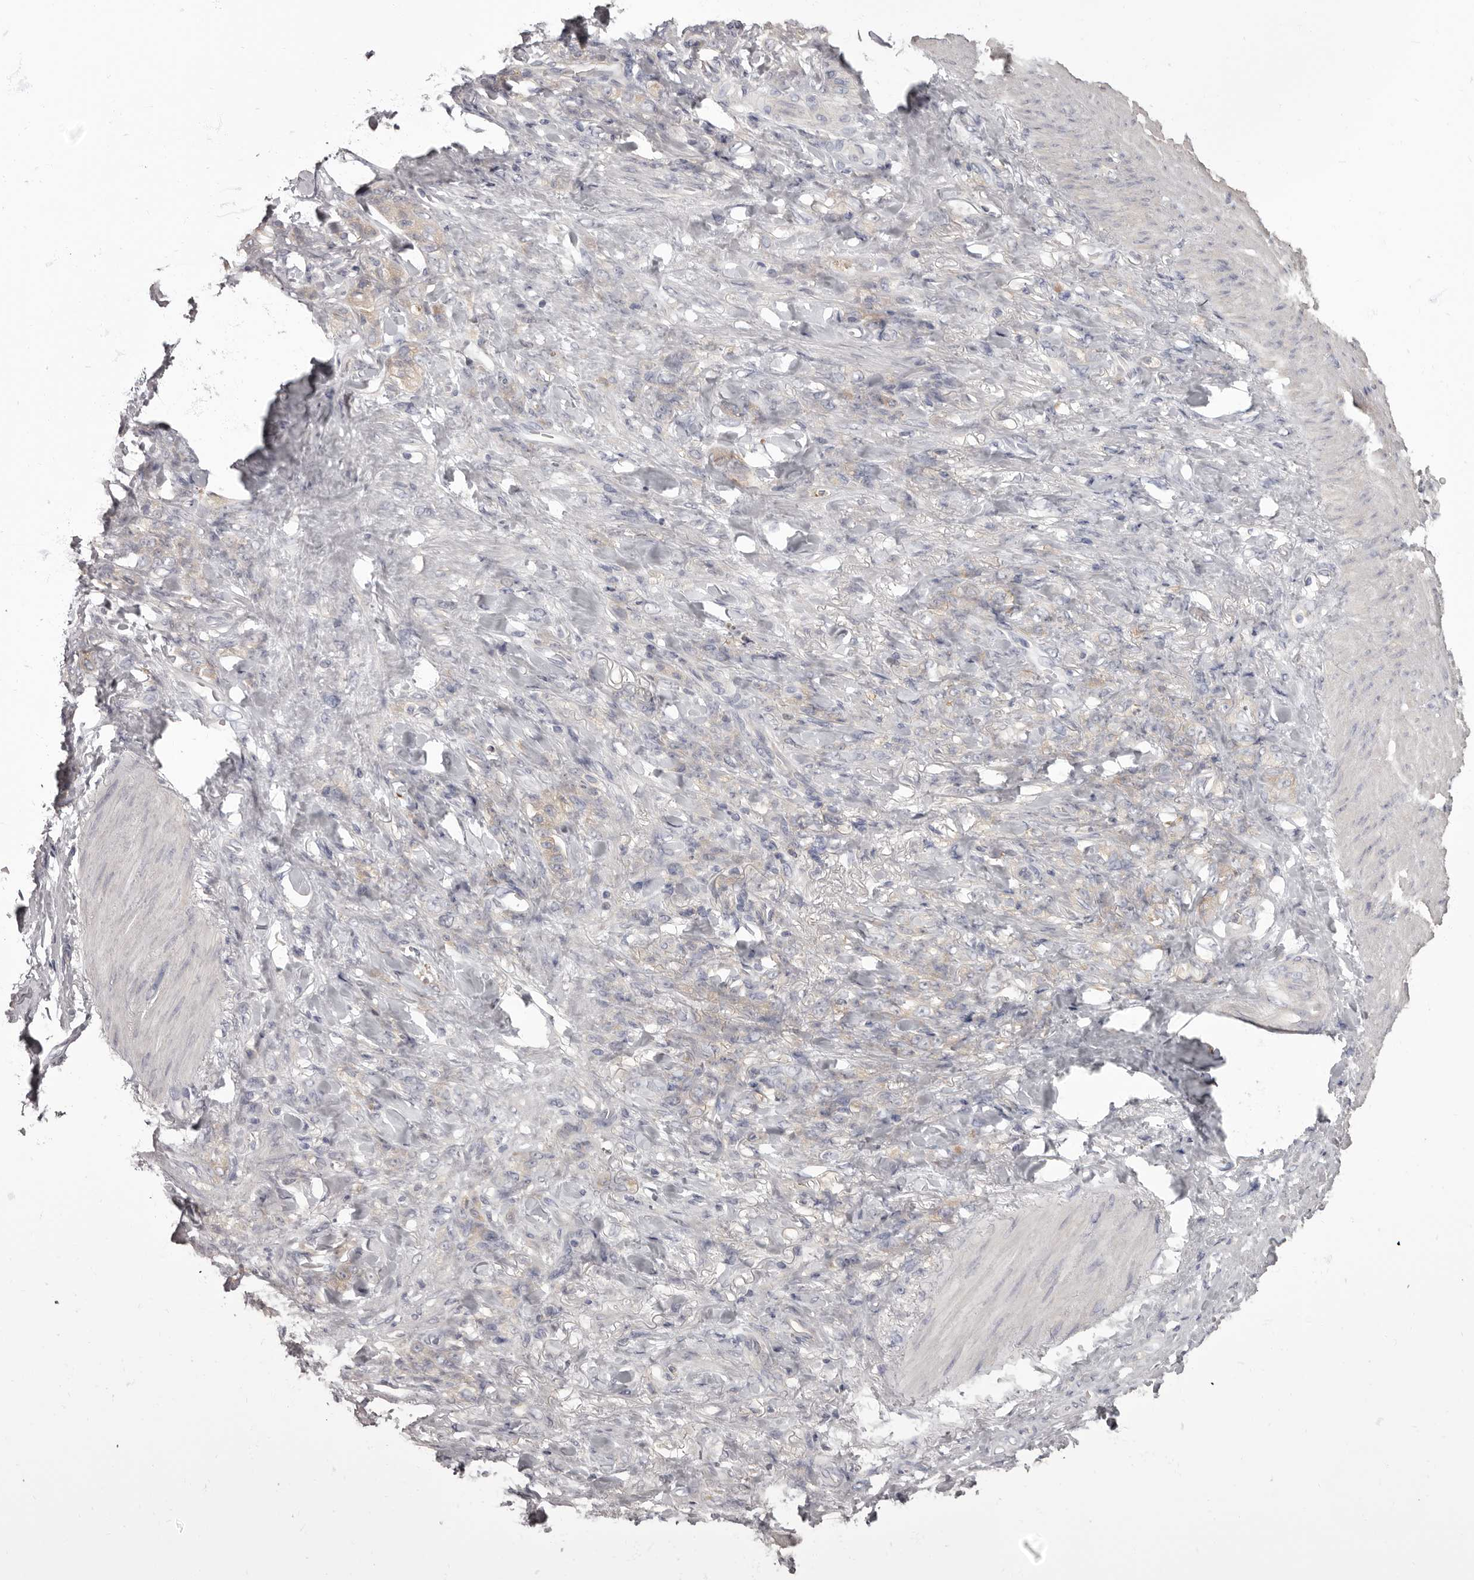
{"staining": {"intensity": "negative", "quantity": "none", "location": "none"}, "tissue": "stomach cancer", "cell_type": "Tumor cells", "image_type": "cancer", "snomed": [{"axis": "morphology", "description": "Normal tissue, NOS"}, {"axis": "morphology", "description": "Adenocarcinoma, NOS"}, {"axis": "topography", "description": "Stomach"}], "caption": "Tumor cells are negative for brown protein staining in stomach cancer.", "gene": "APEH", "patient": {"sex": "male", "age": 82}}